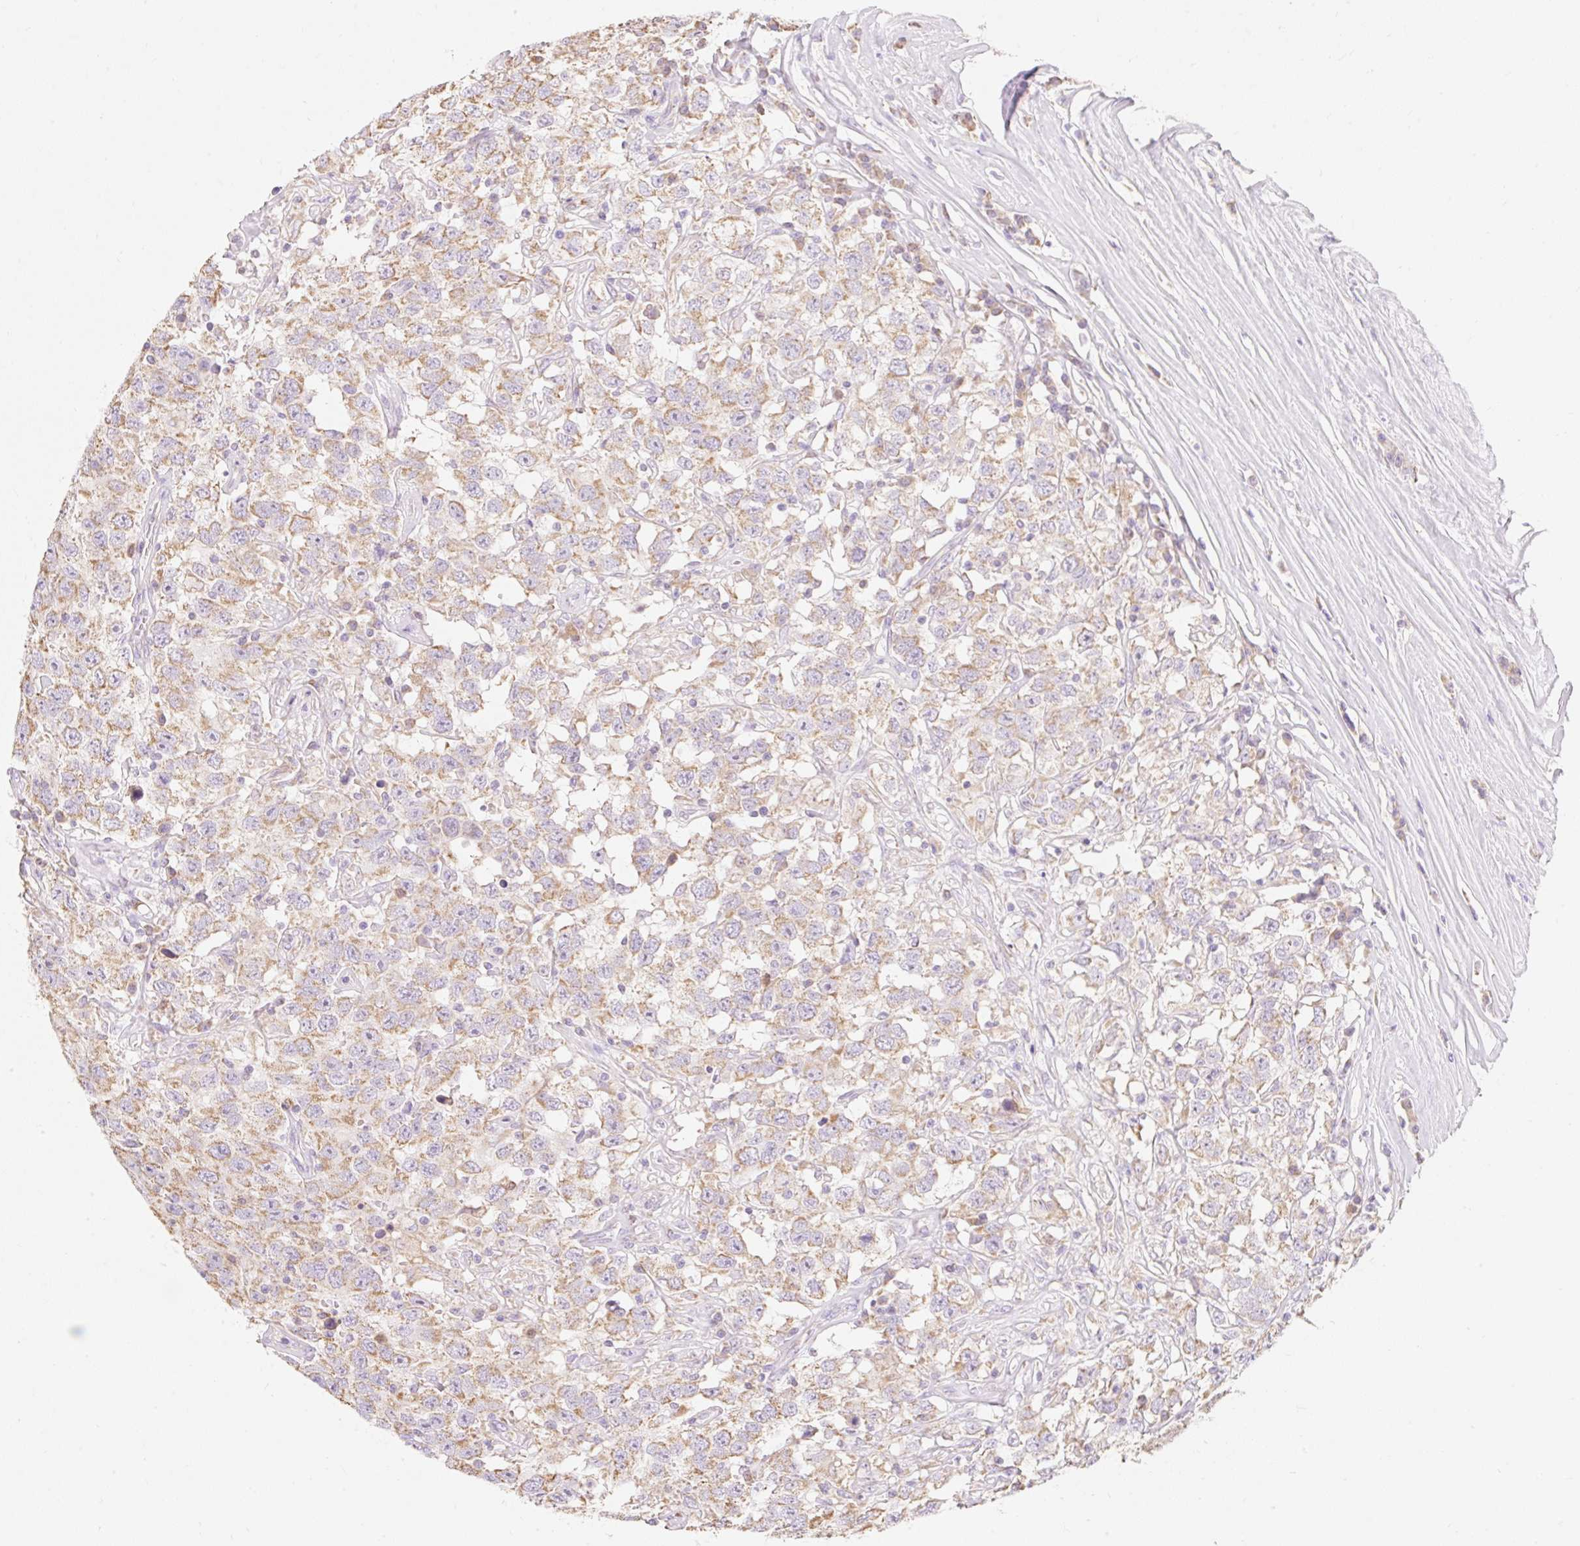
{"staining": {"intensity": "moderate", "quantity": ">75%", "location": "cytoplasmic/membranous"}, "tissue": "testis cancer", "cell_type": "Tumor cells", "image_type": "cancer", "snomed": [{"axis": "morphology", "description": "Seminoma, NOS"}, {"axis": "topography", "description": "Testis"}], "caption": "Protein staining by IHC displays moderate cytoplasmic/membranous expression in about >75% of tumor cells in testis seminoma.", "gene": "DHX35", "patient": {"sex": "male", "age": 41}}